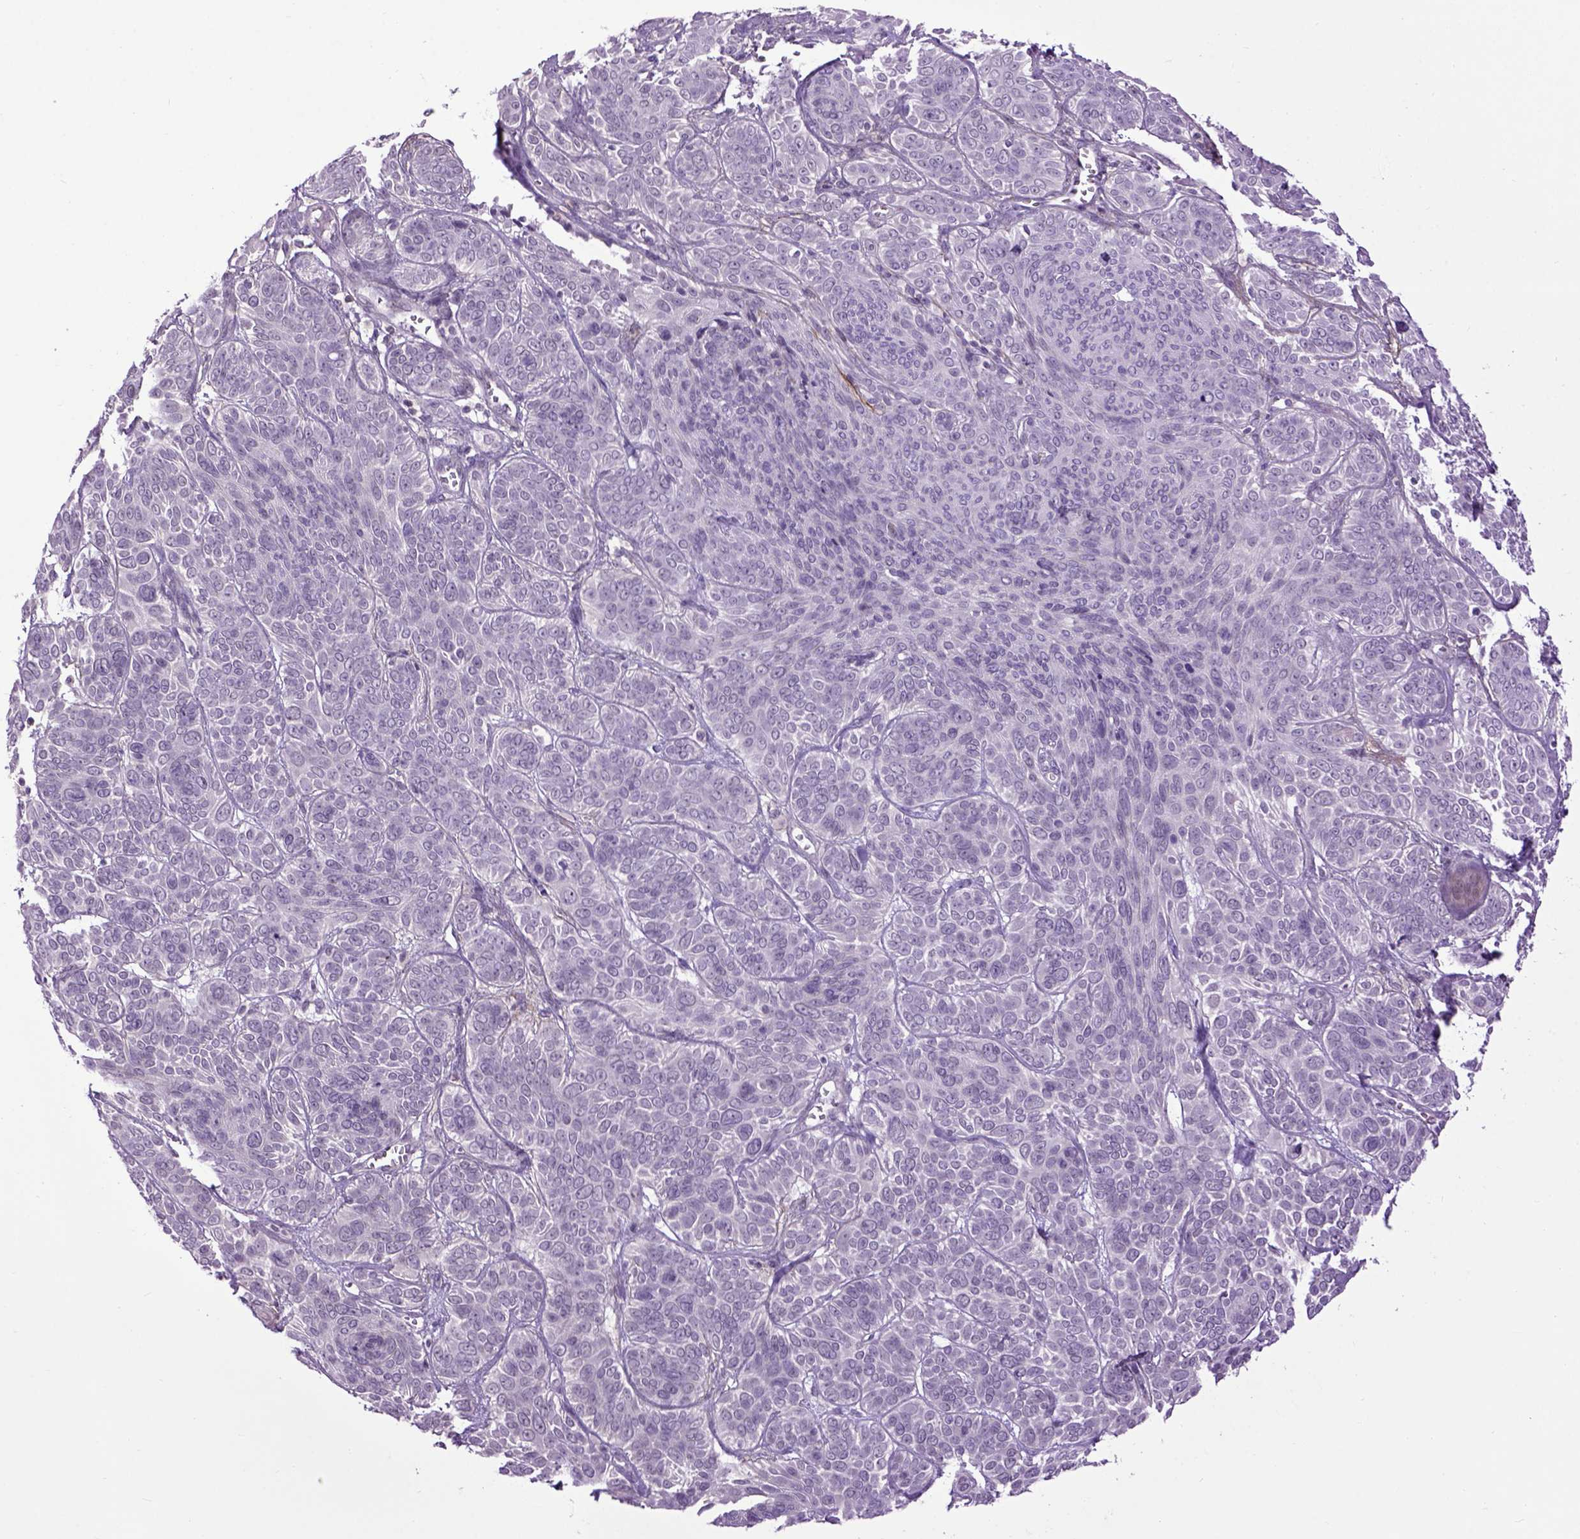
{"staining": {"intensity": "negative", "quantity": "none", "location": "none"}, "tissue": "skin cancer", "cell_type": "Tumor cells", "image_type": "cancer", "snomed": [{"axis": "morphology", "description": "Basal cell carcinoma"}, {"axis": "topography", "description": "Skin"}, {"axis": "topography", "description": "Skin of face"}], "caption": "Immunohistochemical staining of skin cancer (basal cell carcinoma) demonstrates no significant positivity in tumor cells.", "gene": "EMILIN3", "patient": {"sex": "male", "age": 73}}